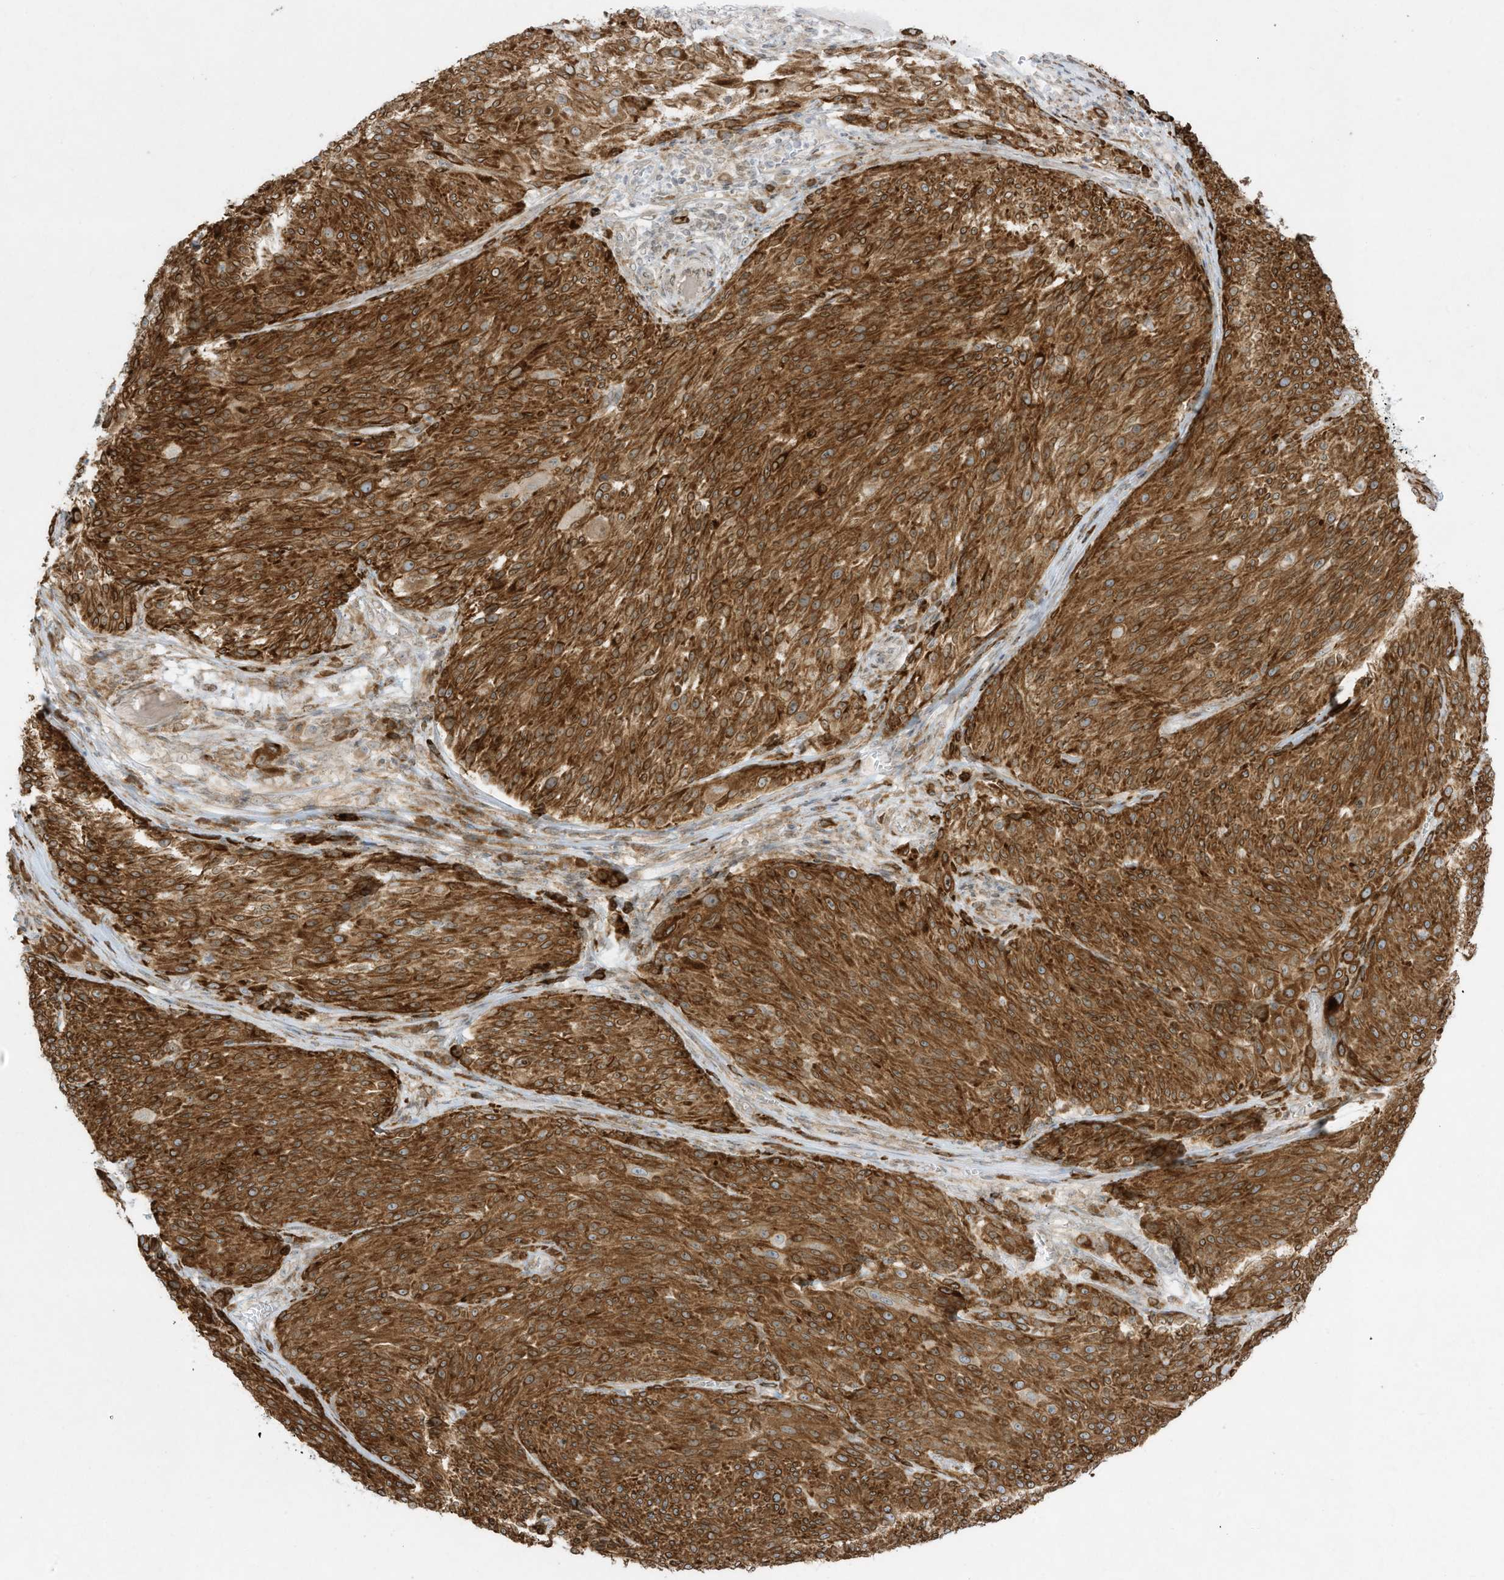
{"staining": {"intensity": "moderate", "quantity": ">75%", "location": "cytoplasmic/membranous"}, "tissue": "melanoma", "cell_type": "Tumor cells", "image_type": "cancer", "snomed": [{"axis": "morphology", "description": "Malignant melanoma, NOS"}, {"axis": "topography", "description": "Skin of trunk"}], "caption": "There is medium levels of moderate cytoplasmic/membranous positivity in tumor cells of melanoma, as demonstrated by immunohistochemical staining (brown color).", "gene": "PTK6", "patient": {"sex": "male", "age": 71}}